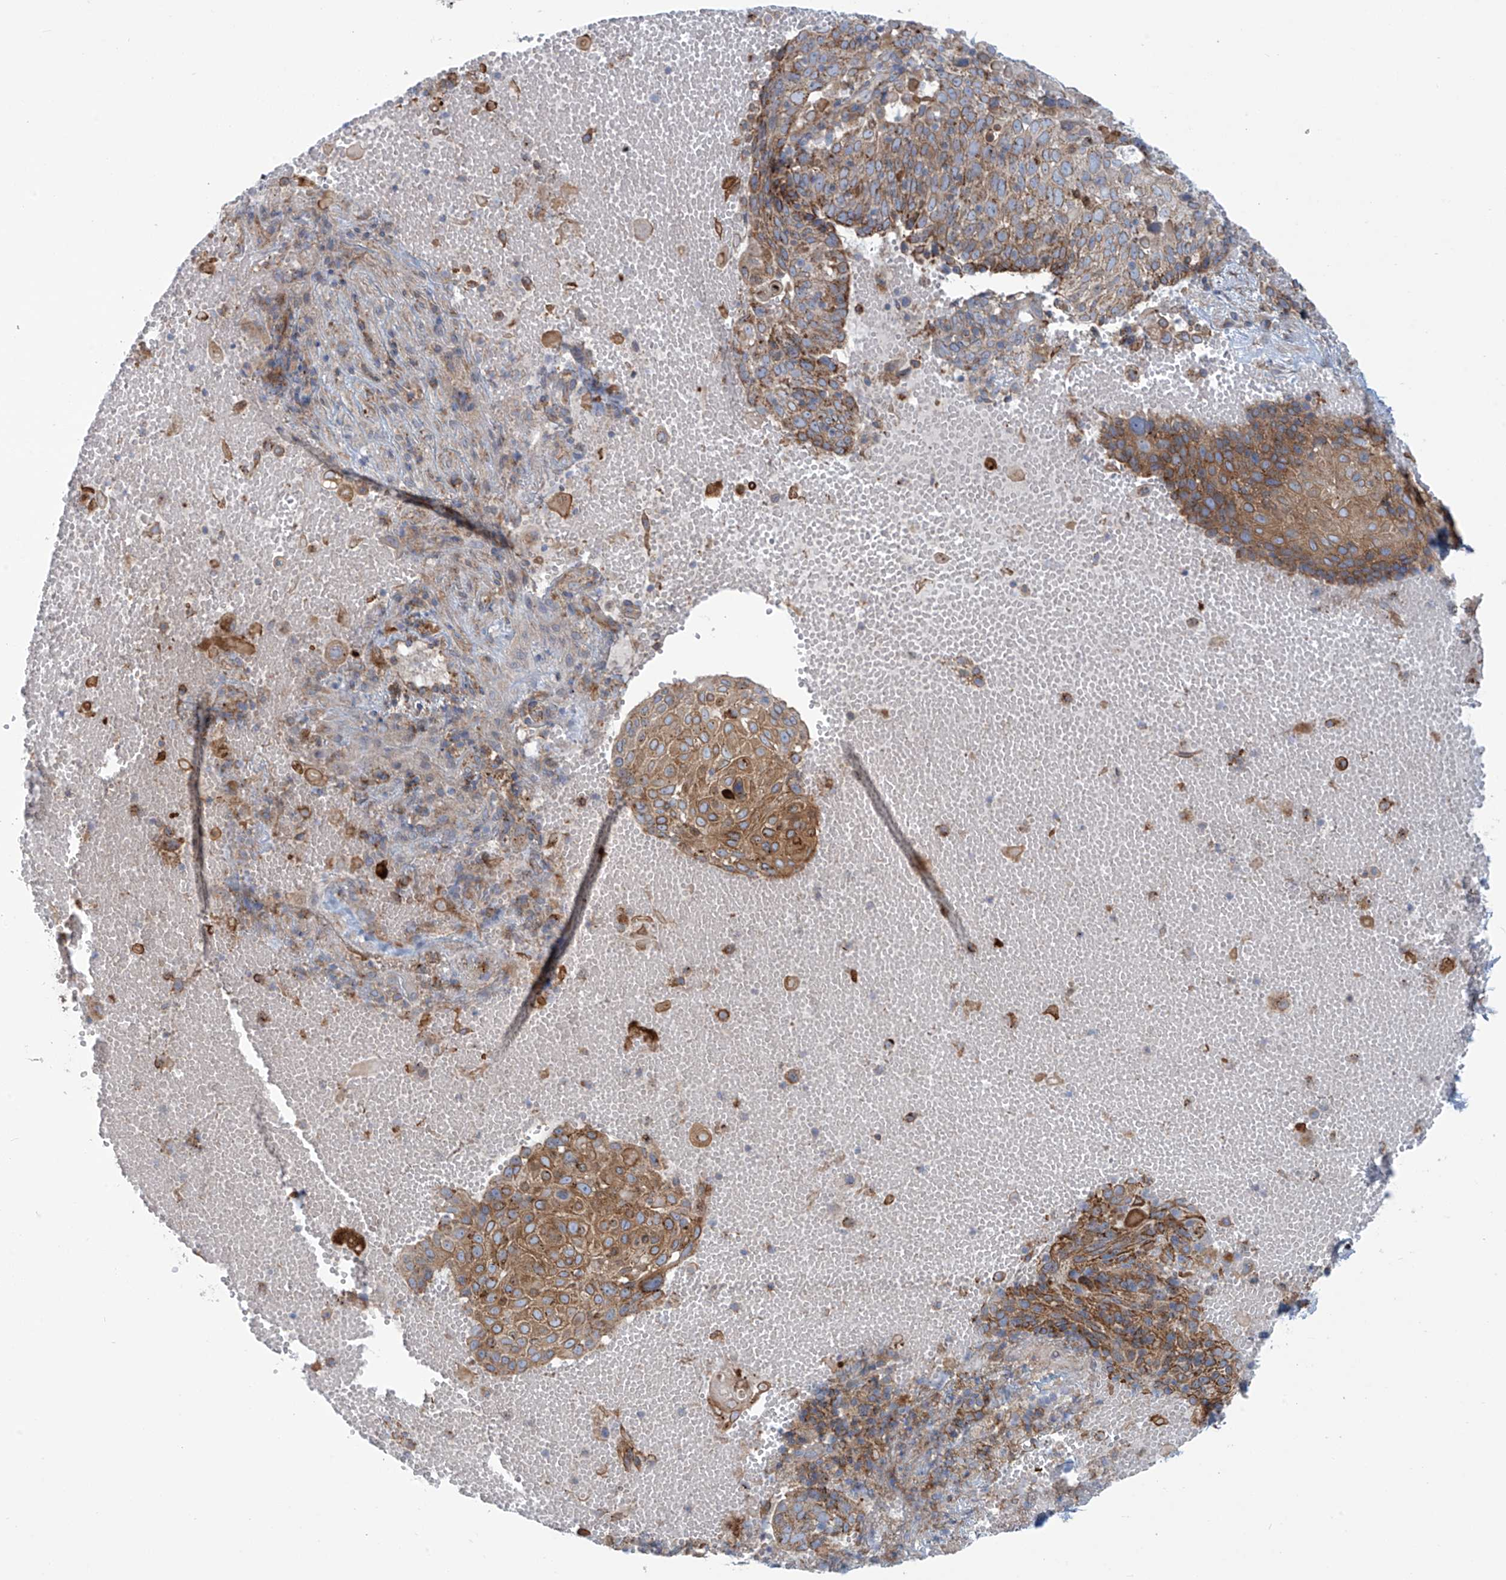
{"staining": {"intensity": "moderate", "quantity": ">75%", "location": "cytoplasmic/membranous"}, "tissue": "cervical cancer", "cell_type": "Tumor cells", "image_type": "cancer", "snomed": [{"axis": "morphology", "description": "Squamous cell carcinoma, NOS"}, {"axis": "topography", "description": "Cervix"}], "caption": "High-magnification brightfield microscopy of cervical squamous cell carcinoma stained with DAB (3,3'-diaminobenzidine) (brown) and counterstained with hematoxylin (blue). tumor cells exhibit moderate cytoplasmic/membranous expression is identified in approximately>75% of cells. (Stains: DAB in brown, nuclei in blue, Microscopy: brightfield microscopy at high magnification).", "gene": "LZTS3", "patient": {"sex": "female", "age": 74}}